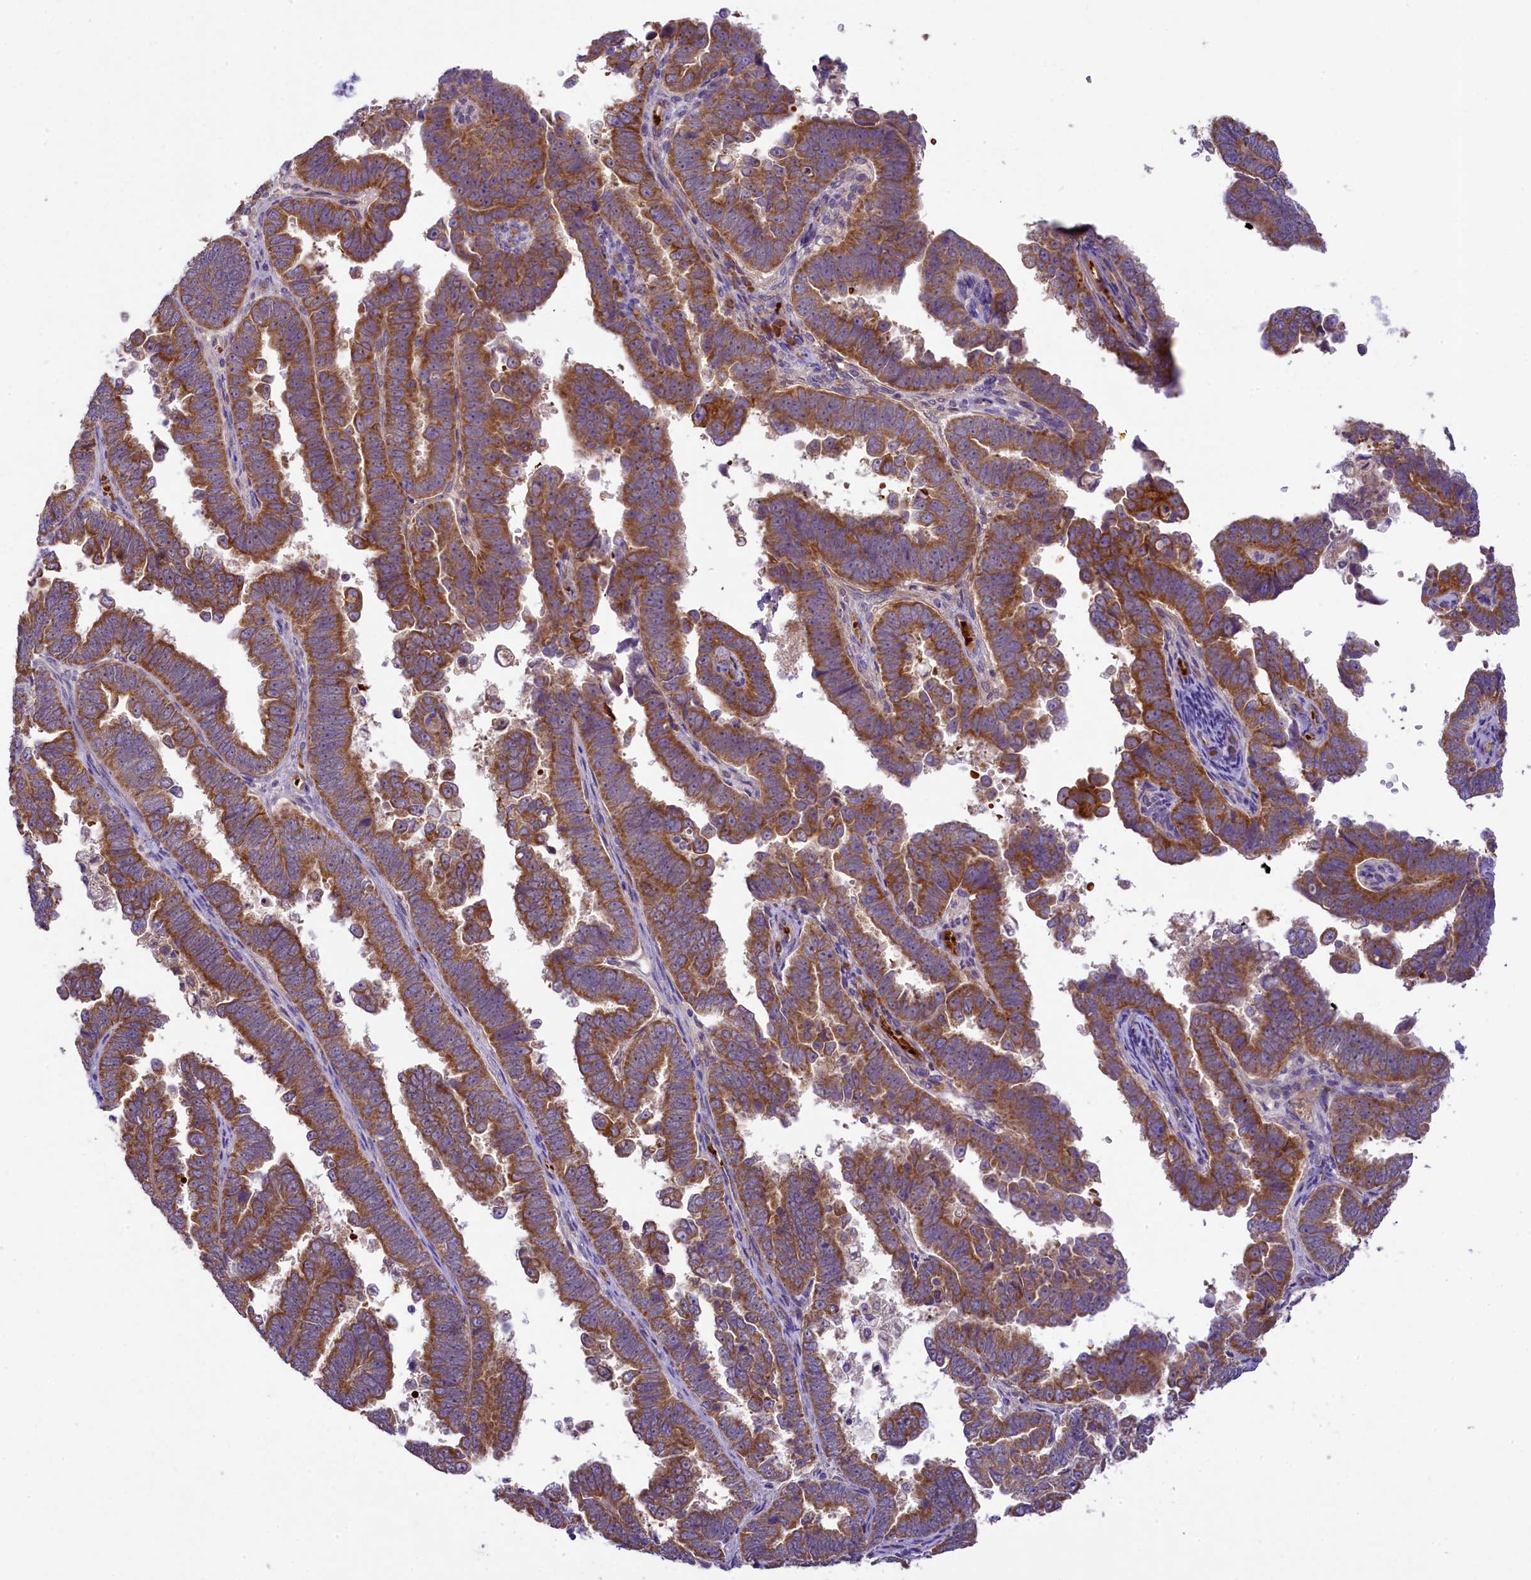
{"staining": {"intensity": "moderate", "quantity": ">75%", "location": "cytoplasmic/membranous"}, "tissue": "endometrial cancer", "cell_type": "Tumor cells", "image_type": "cancer", "snomed": [{"axis": "morphology", "description": "Adenocarcinoma, NOS"}, {"axis": "topography", "description": "Endometrium"}], "caption": "DAB immunohistochemical staining of human endometrial cancer (adenocarcinoma) shows moderate cytoplasmic/membranous protein staining in approximately >75% of tumor cells. The staining is performed using DAB (3,3'-diaminobenzidine) brown chromogen to label protein expression. The nuclei are counter-stained blue using hematoxylin.", "gene": "LARP4", "patient": {"sex": "female", "age": 75}}